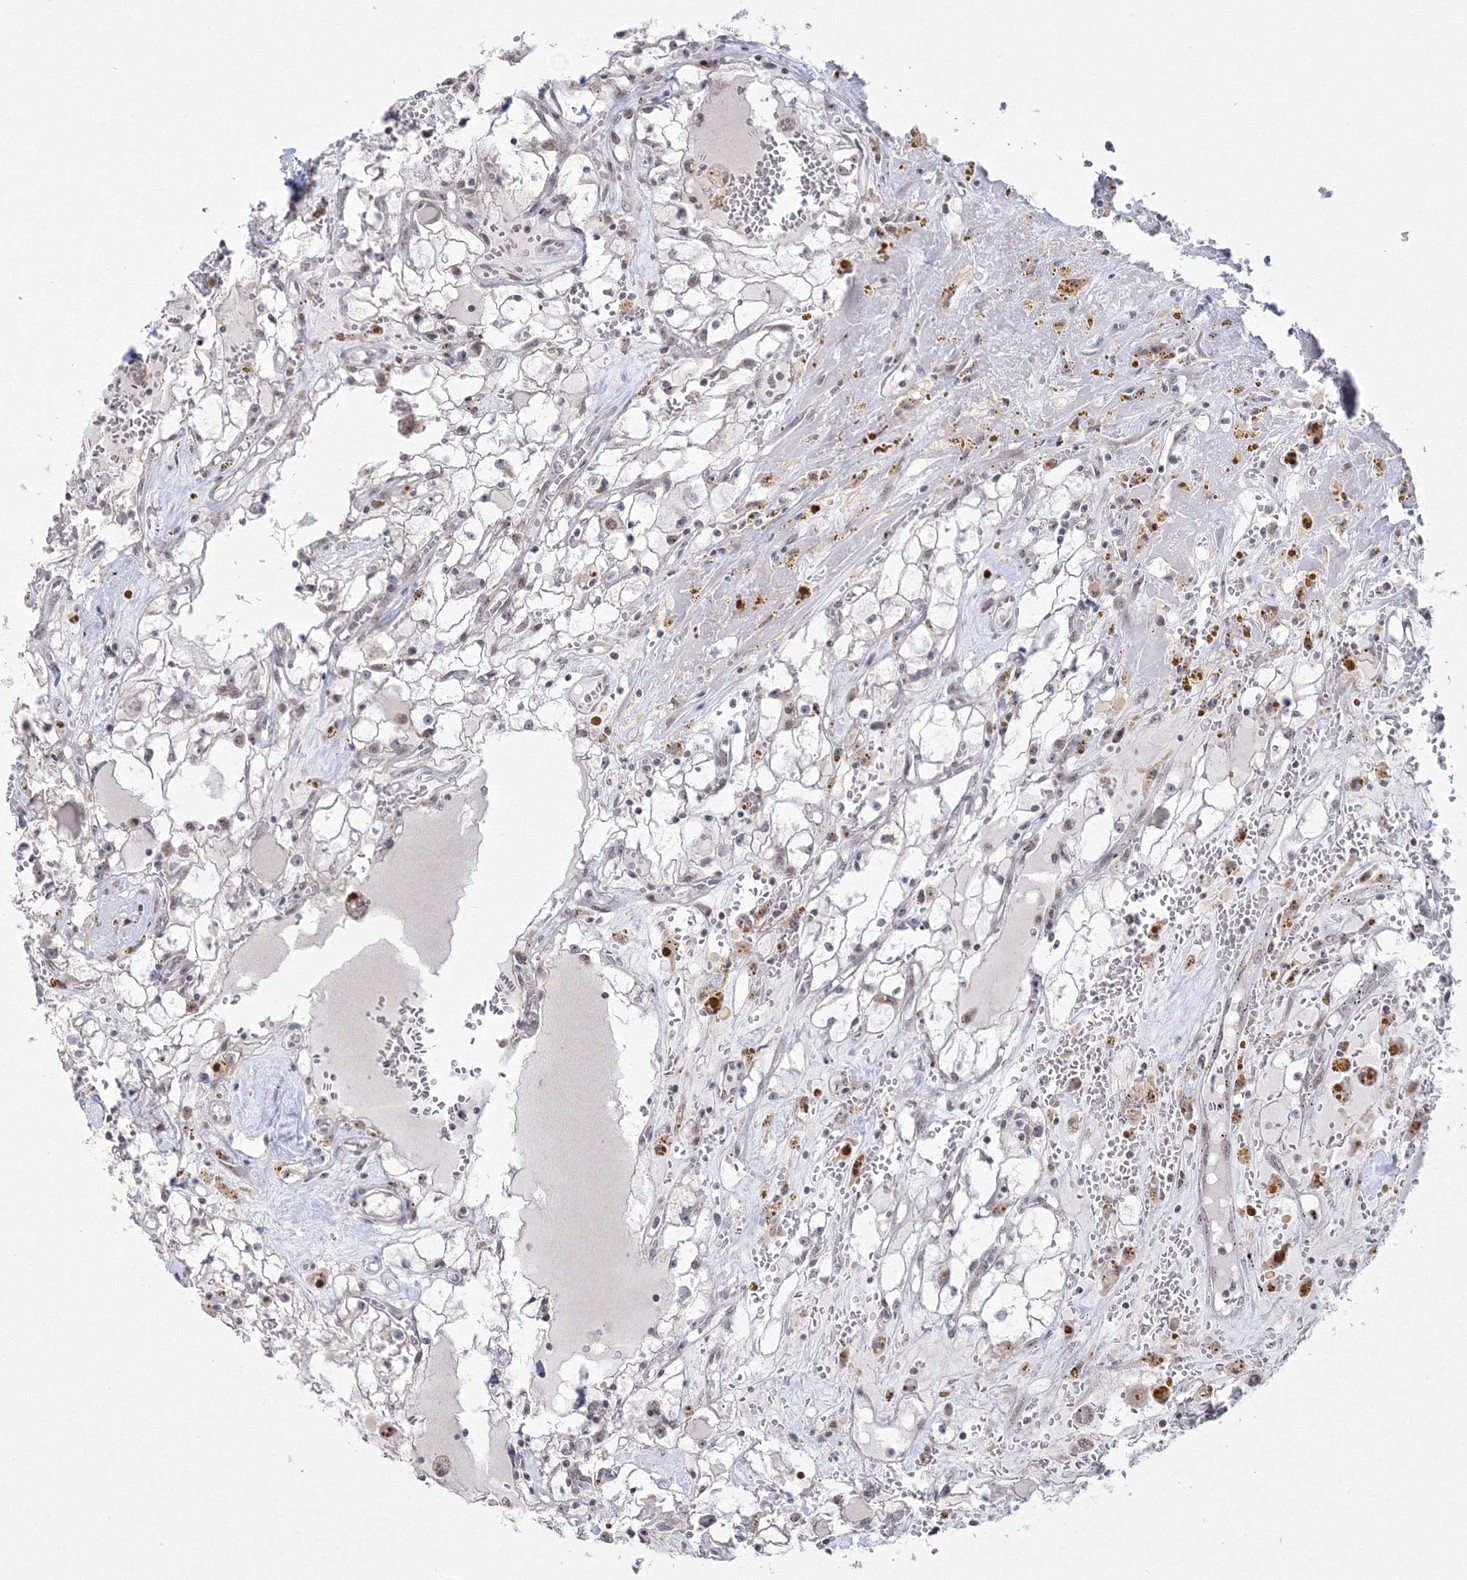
{"staining": {"intensity": "negative", "quantity": "none", "location": "none"}, "tissue": "renal cancer", "cell_type": "Tumor cells", "image_type": "cancer", "snomed": [{"axis": "morphology", "description": "Adenocarcinoma, NOS"}, {"axis": "topography", "description": "Kidney"}], "caption": "Immunohistochemistry (IHC) micrograph of human adenocarcinoma (renal) stained for a protein (brown), which shows no staining in tumor cells.", "gene": "GRSF1", "patient": {"sex": "male", "age": 56}}